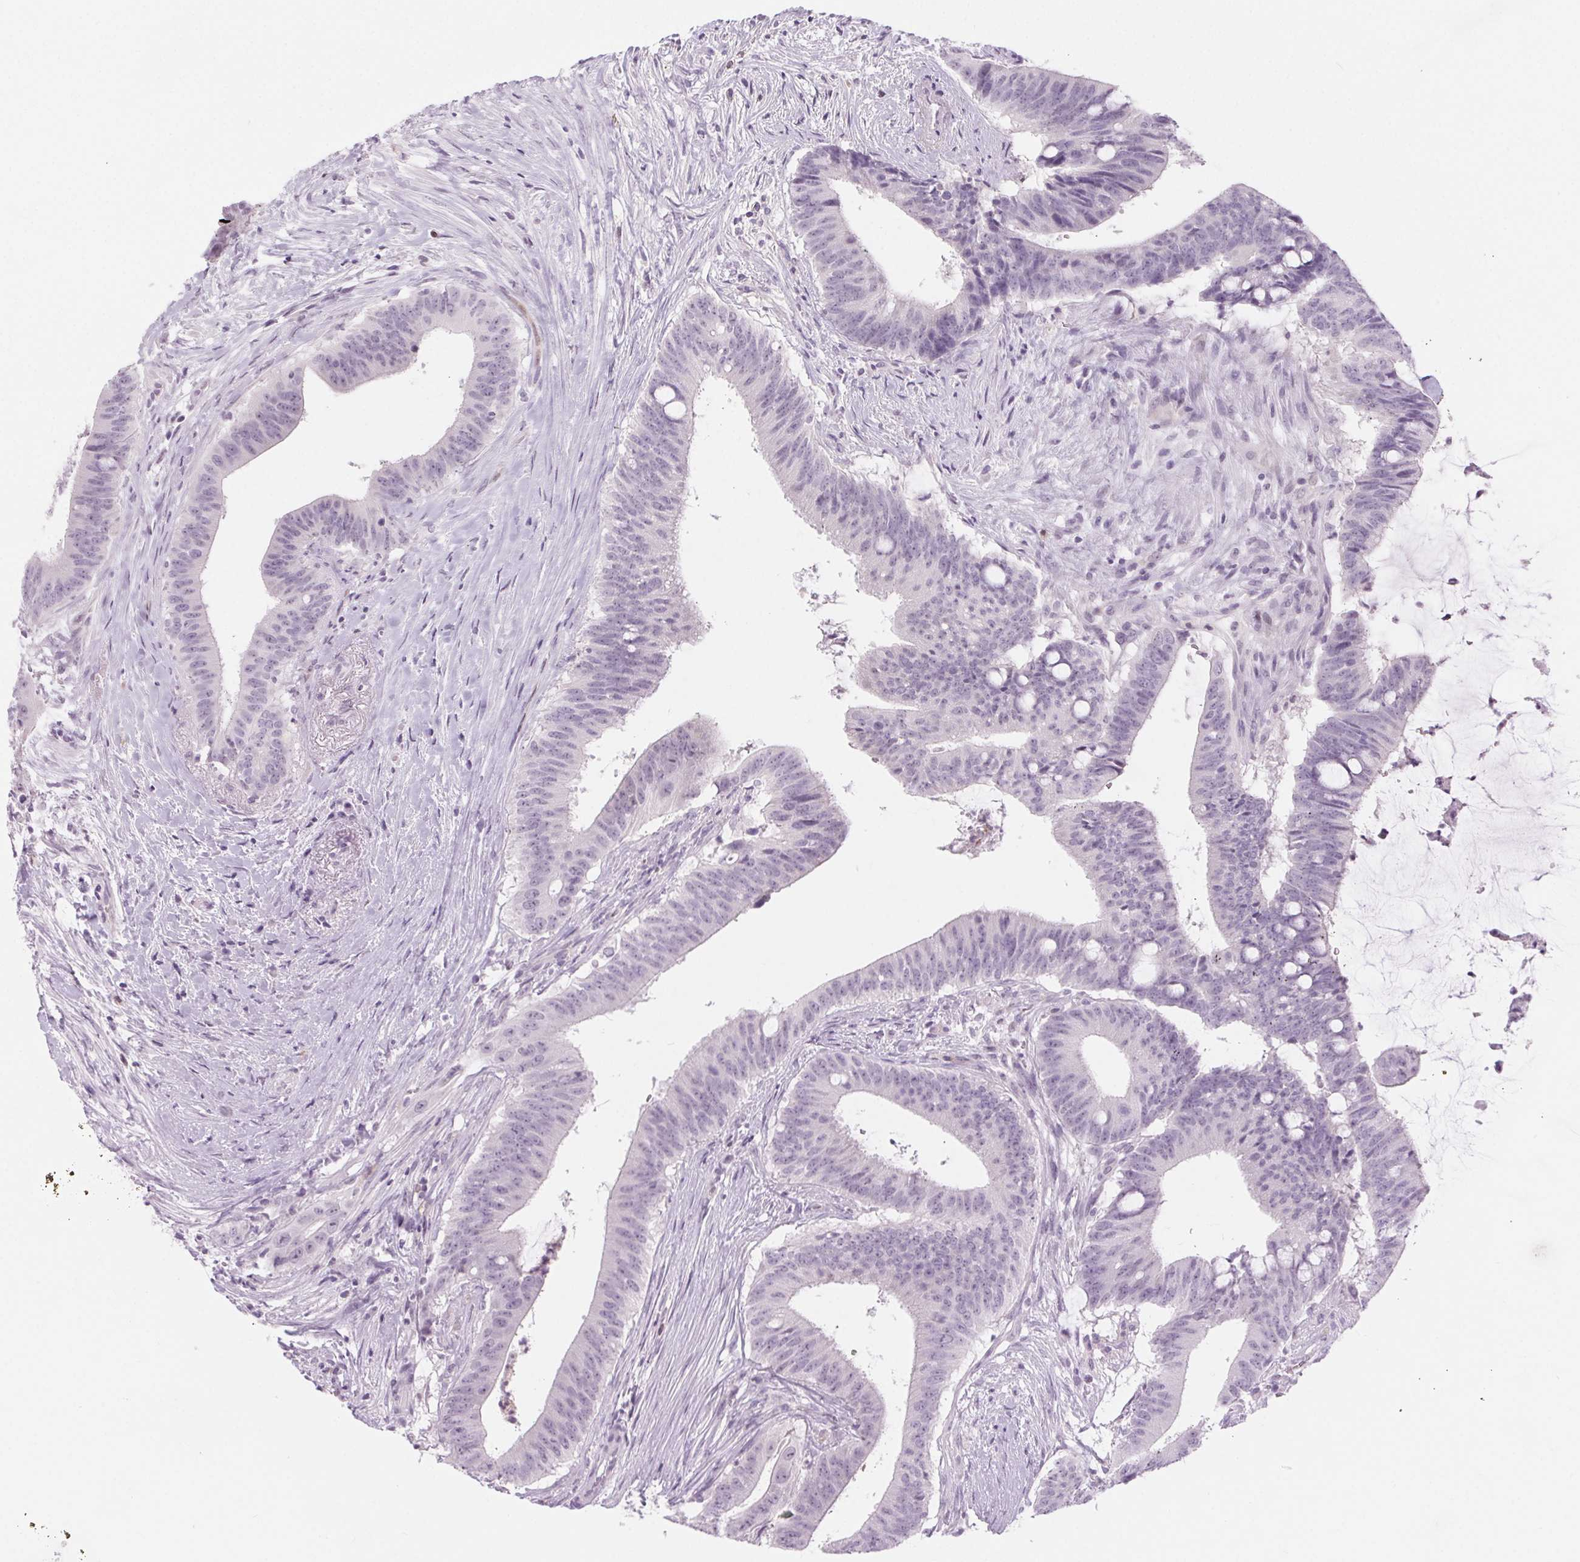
{"staining": {"intensity": "negative", "quantity": "none", "location": "none"}, "tissue": "colorectal cancer", "cell_type": "Tumor cells", "image_type": "cancer", "snomed": [{"axis": "morphology", "description": "Adenocarcinoma, NOS"}, {"axis": "topography", "description": "Colon"}], "caption": "Tumor cells are negative for protein expression in human colorectal cancer (adenocarcinoma).", "gene": "SLC6A19", "patient": {"sex": "female", "age": 43}}